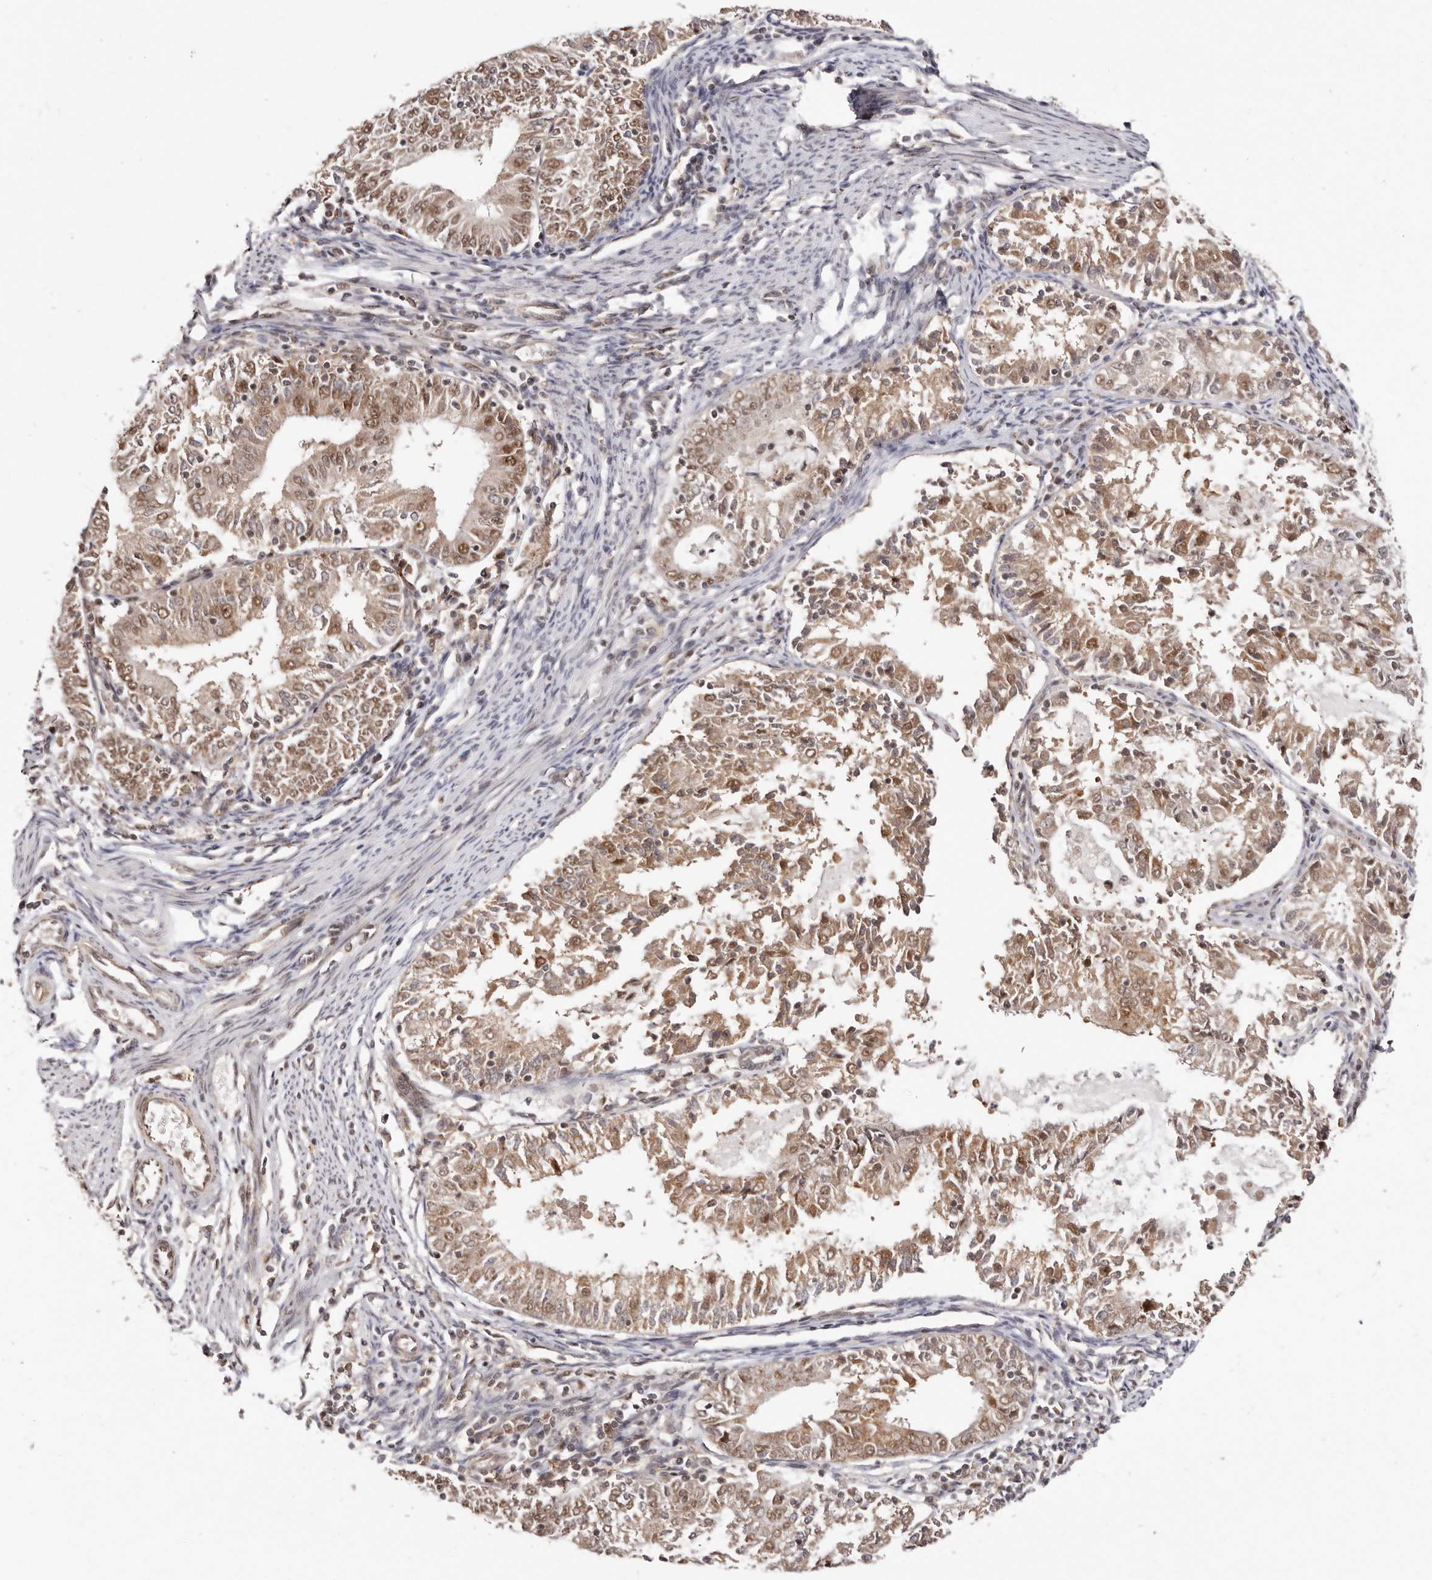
{"staining": {"intensity": "moderate", "quantity": ">75%", "location": "cytoplasmic/membranous,nuclear"}, "tissue": "endometrial cancer", "cell_type": "Tumor cells", "image_type": "cancer", "snomed": [{"axis": "morphology", "description": "Adenocarcinoma, NOS"}, {"axis": "topography", "description": "Endometrium"}], "caption": "The photomicrograph demonstrates immunohistochemical staining of endometrial cancer (adenocarcinoma). There is moderate cytoplasmic/membranous and nuclear staining is identified in about >75% of tumor cells.", "gene": "MED8", "patient": {"sex": "female", "age": 57}}